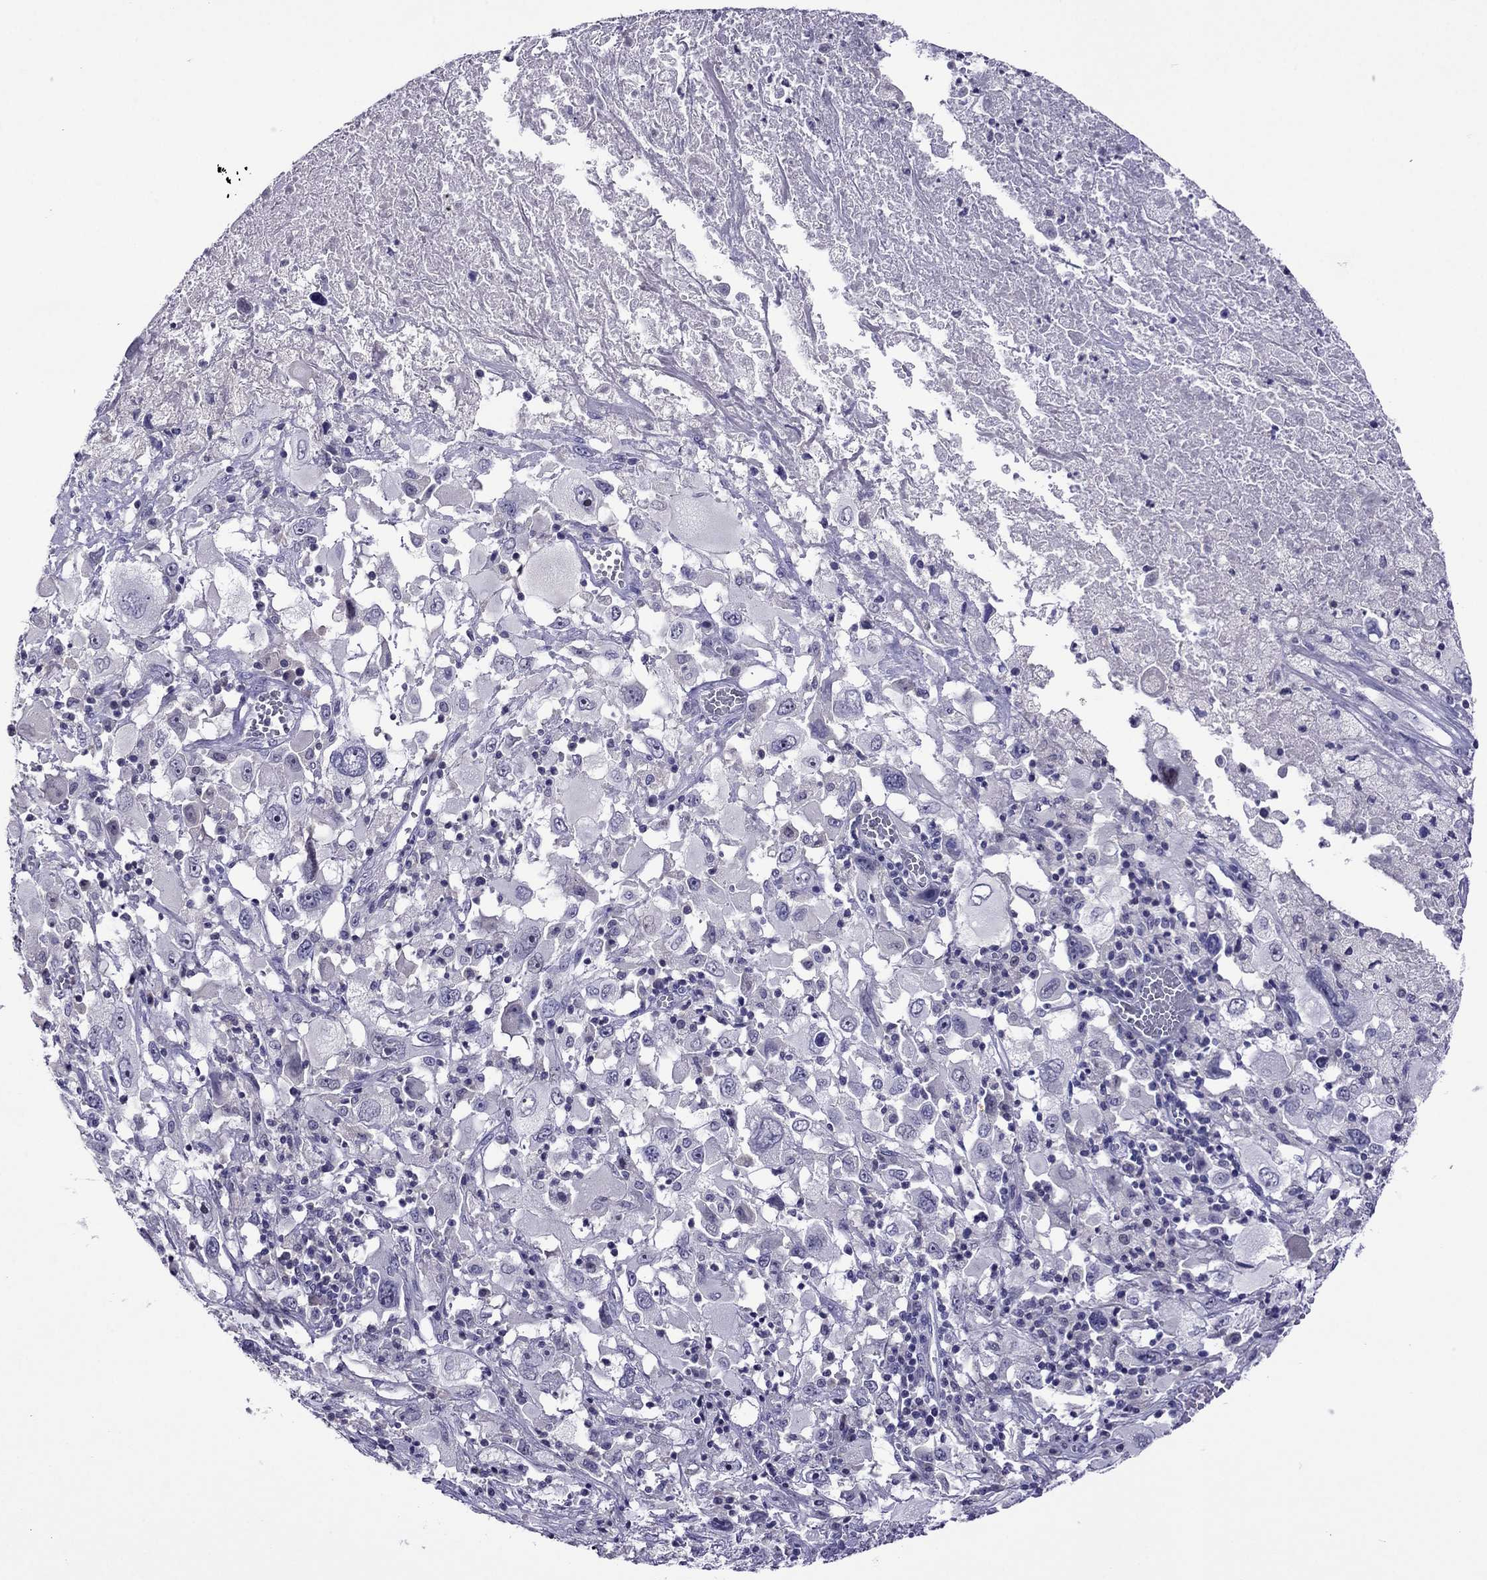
{"staining": {"intensity": "negative", "quantity": "none", "location": "none"}, "tissue": "melanoma", "cell_type": "Tumor cells", "image_type": "cancer", "snomed": [{"axis": "morphology", "description": "Malignant melanoma, Metastatic site"}, {"axis": "topography", "description": "Soft tissue"}], "caption": "Protein analysis of malignant melanoma (metastatic site) exhibits no significant staining in tumor cells.", "gene": "SPTBN4", "patient": {"sex": "male", "age": 50}}